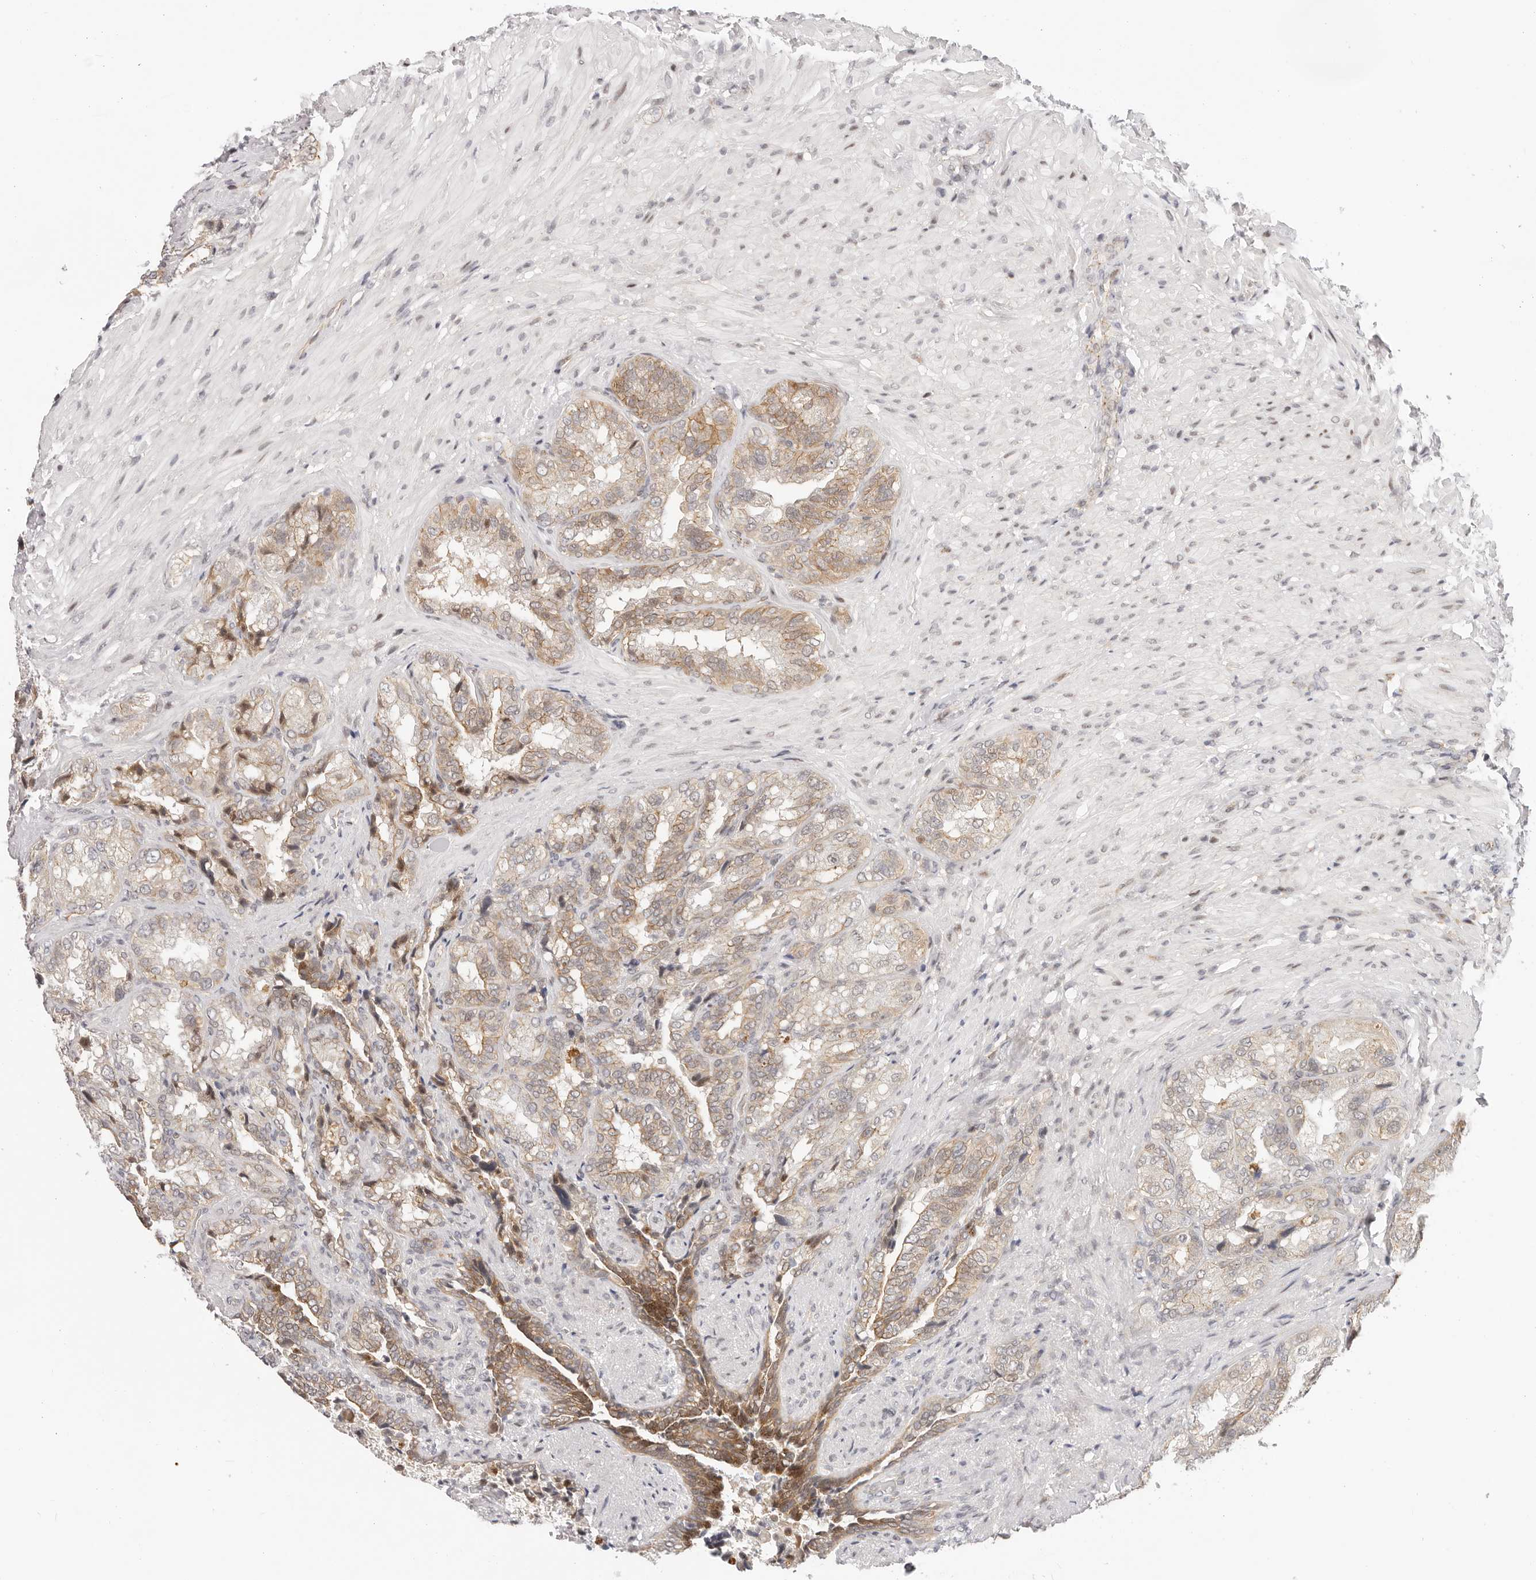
{"staining": {"intensity": "moderate", "quantity": "25%-75%", "location": "cytoplasmic/membranous"}, "tissue": "seminal vesicle", "cell_type": "Glandular cells", "image_type": "normal", "snomed": [{"axis": "morphology", "description": "Normal tissue, NOS"}, {"axis": "topography", "description": "Seminal veicle"}, {"axis": "topography", "description": "Peripheral nerve tissue"}], "caption": "Glandular cells reveal medium levels of moderate cytoplasmic/membranous expression in about 25%-75% of cells in unremarkable seminal vesicle. (DAB (3,3'-diaminobenzidine) IHC, brown staining for protein, blue staining for nuclei).", "gene": "AFDN", "patient": {"sex": "male", "age": 63}}